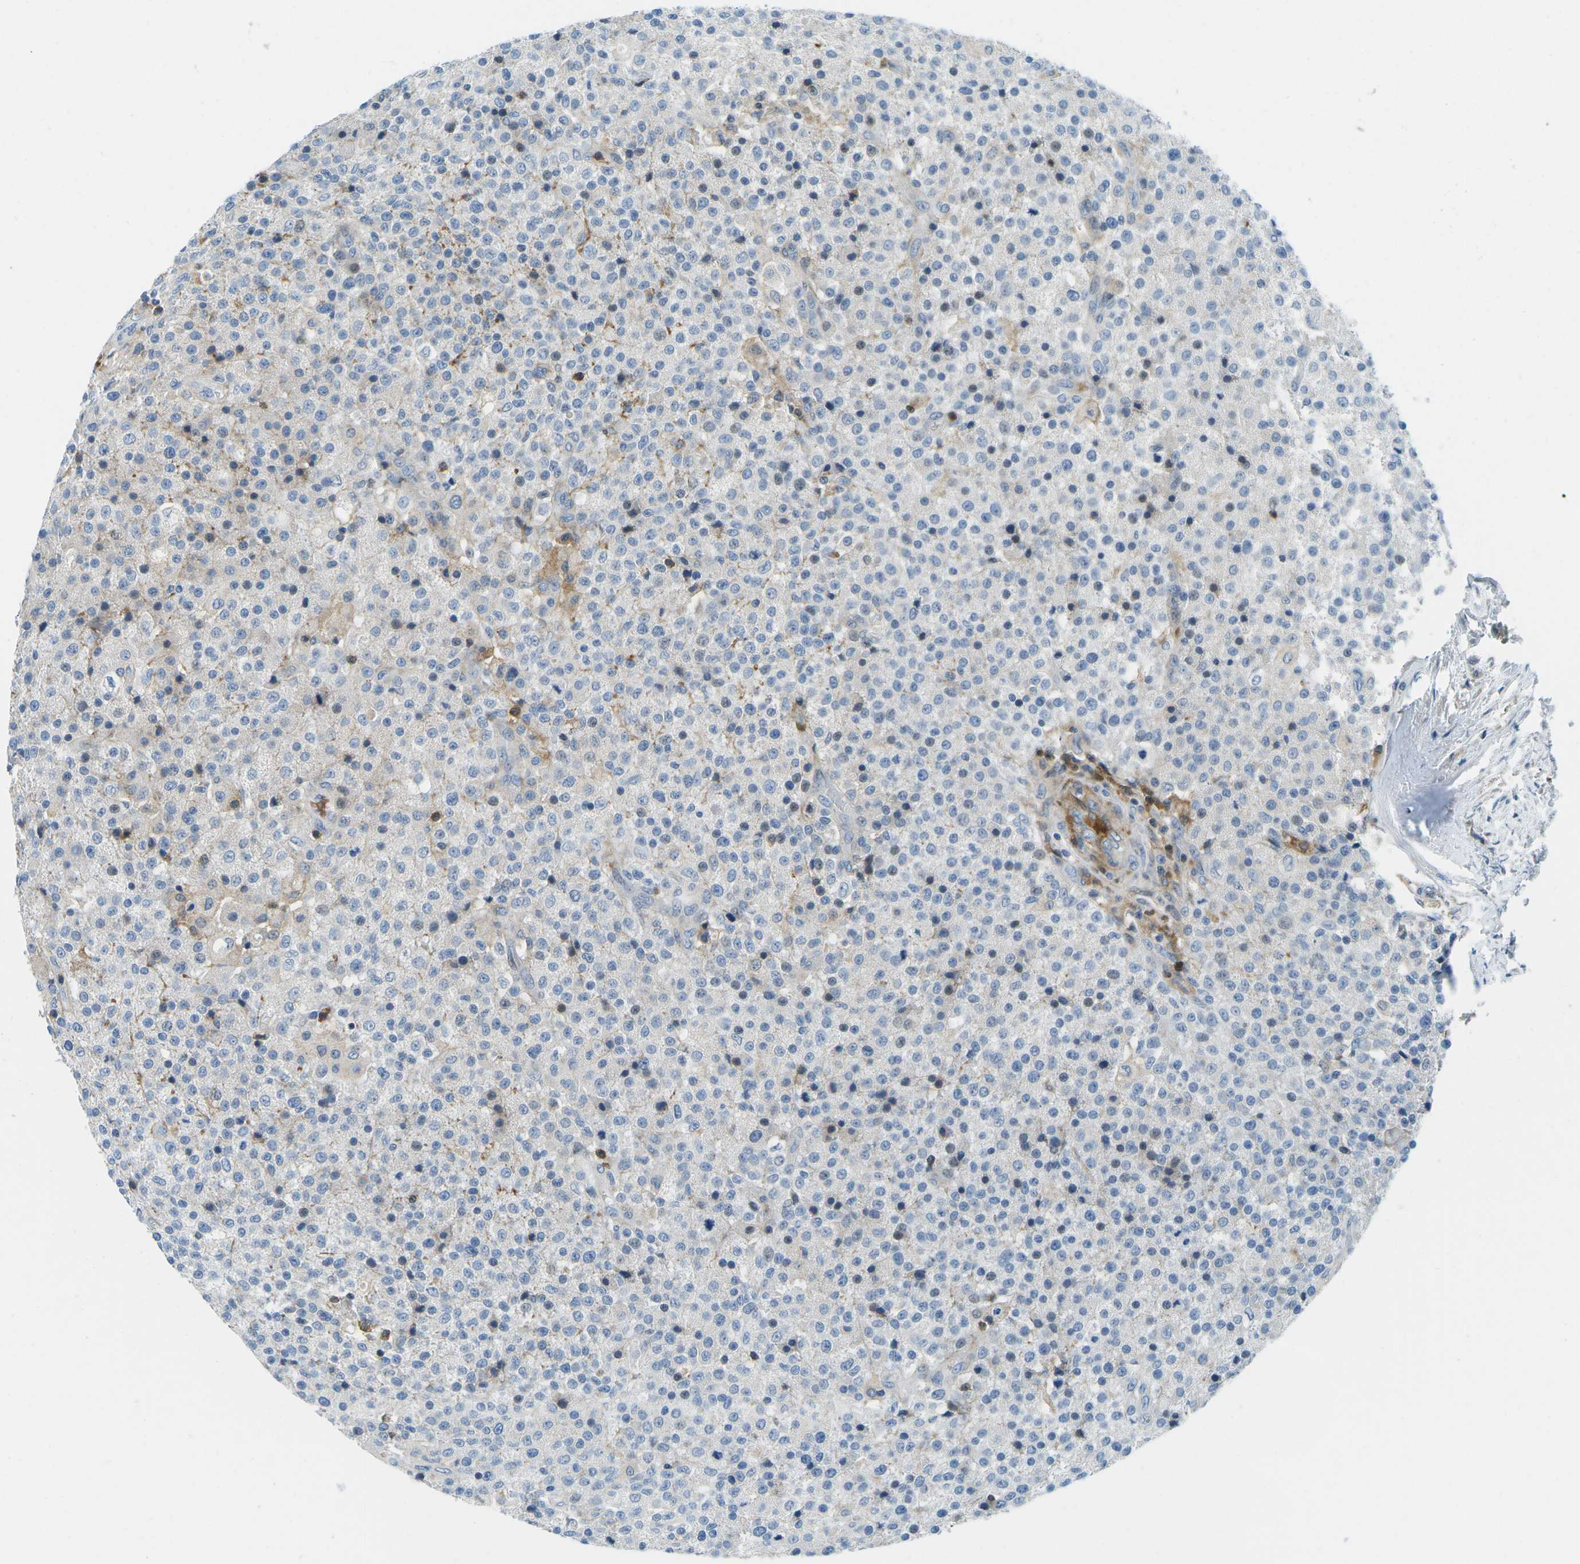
{"staining": {"intensity": "negative", "quantity": "none", "location": "none"}, "tissue": "testis cancer", "cell_type": "Tumor cells", "image_type": "cancer", "snomed": [{"axis": "morphology", "description": "Seminoma, NOS"}, {"axis": "topography", "description": "Testis"}], "caption": "A histopathology image of testis cancer (seminoma) stained for a protein demonstrates no brown staining in tumor cells.", "gene": "CFB", "patient": {"sex": "male", "age": 59}}